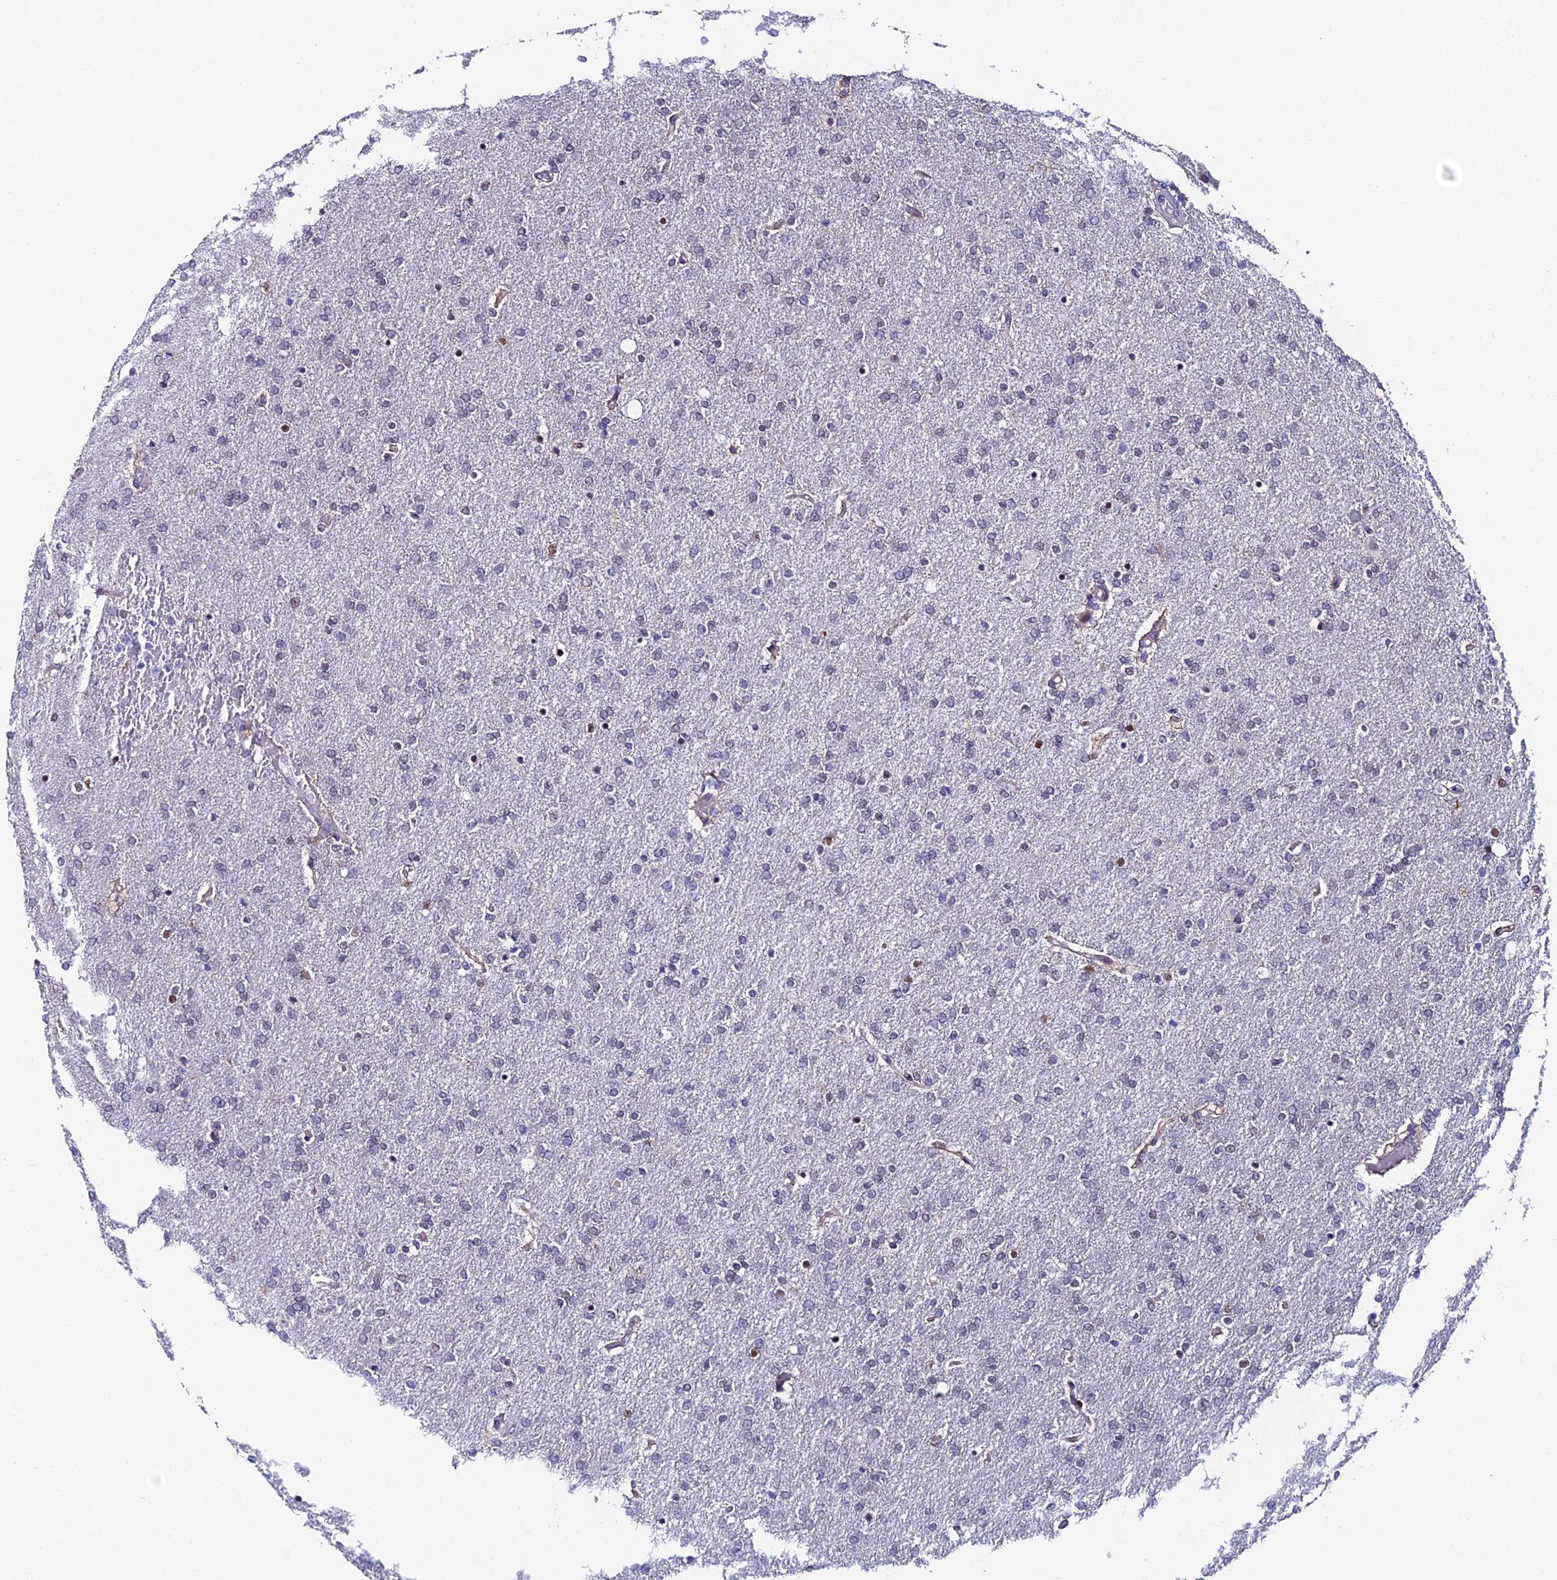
{"staining": {"intensity": "negative", "quantity": "none", "location": "none"}, "tissue": "glioma", "cell_type": "Tumor cells", "image_type": "cancer", "snomed": [{"axis": "morphology", "description": "Glioma, malignant, High grade"}, {"axis": "topography", "description": "Brain"}], "caption": "The photomicrograph shows no staining of tumor cells in glioma. (Brightfield microscopy of DAB immunohistochemistry (IHC) at high magnification).", "gene": "TRIM24", "patient": {"sex": "male", "age": 72}}